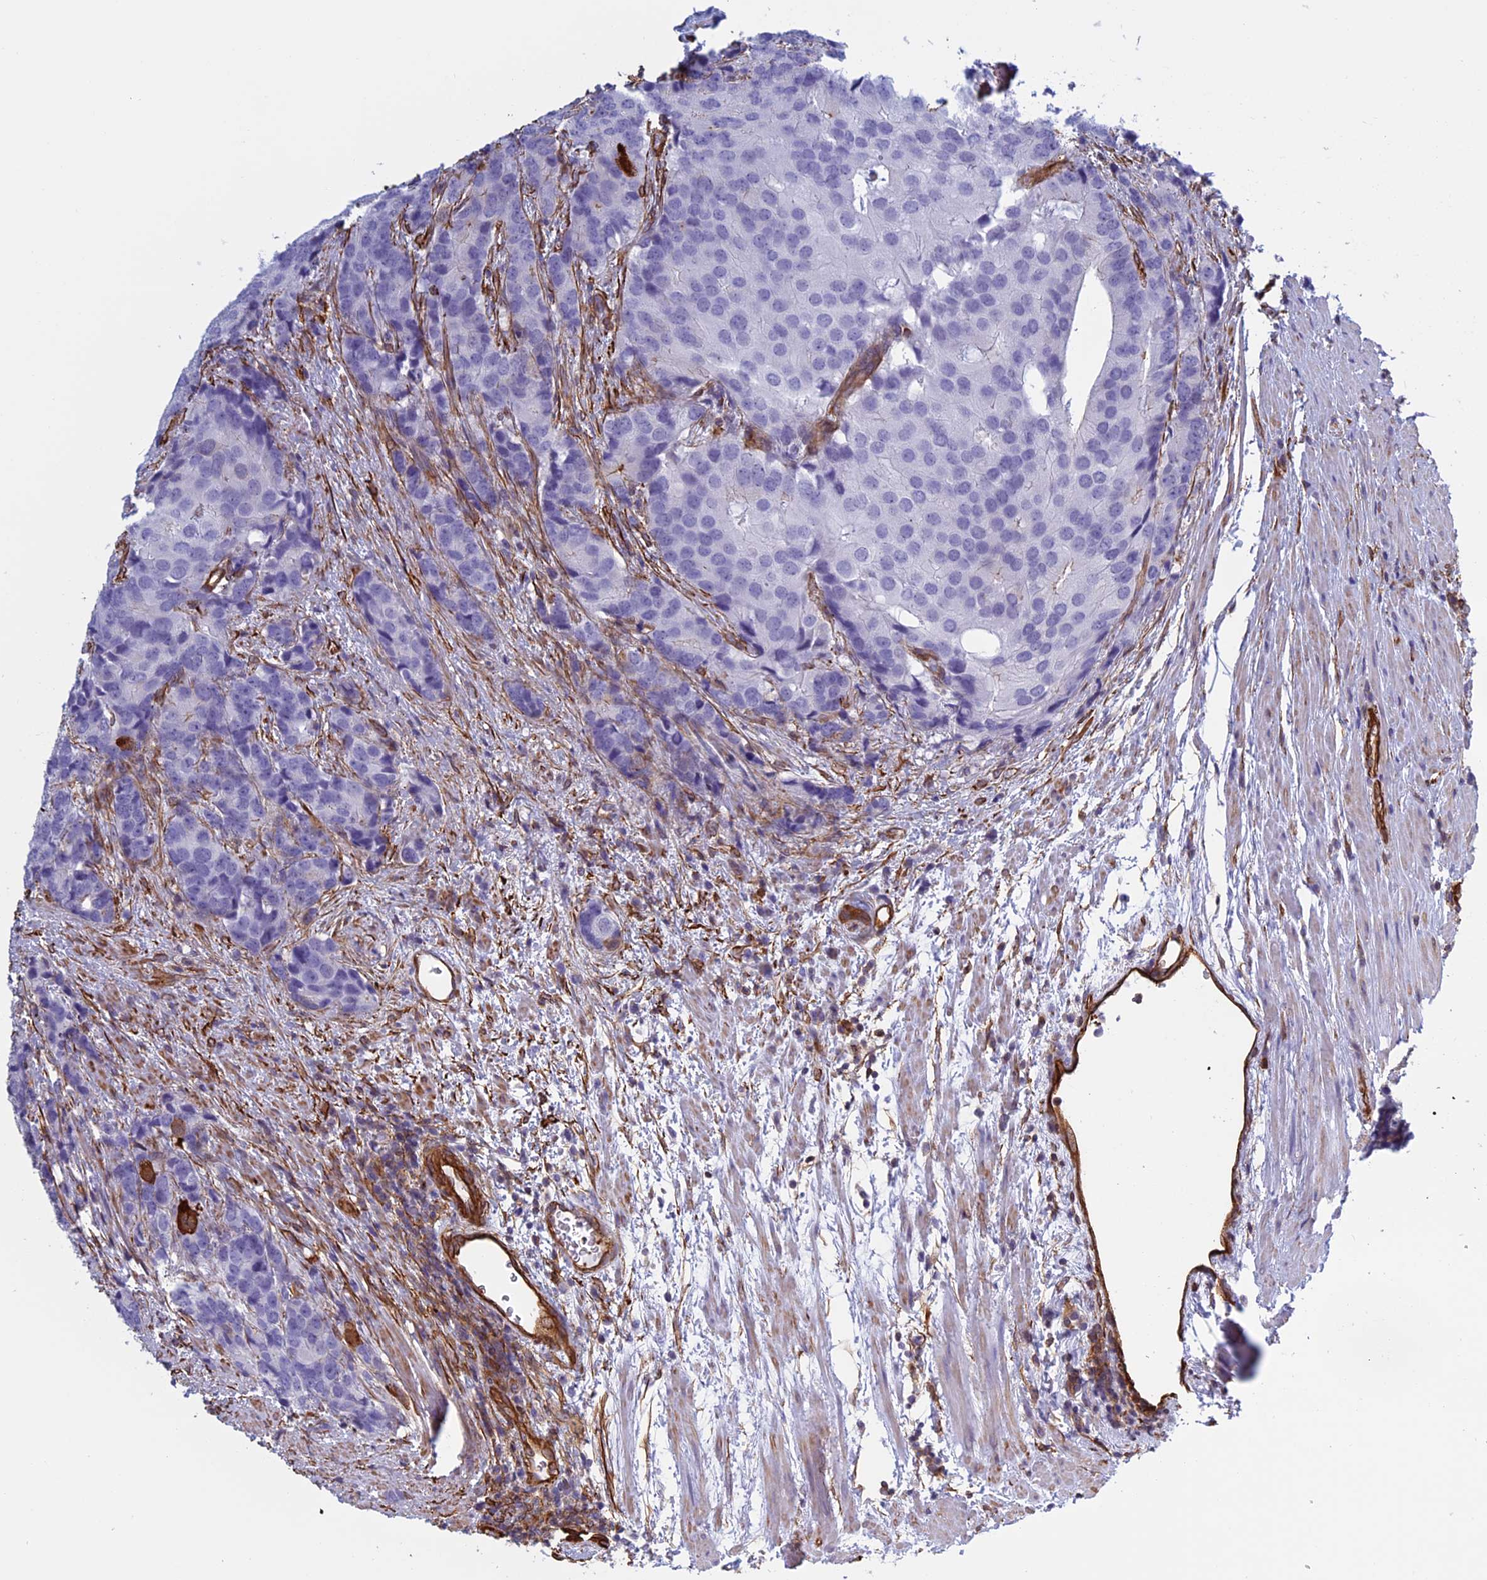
{"staining": {"intensity": "negative", "quantity": "none", "location": "none"}, "tissue": "prostate cancer", "cell_type": "Tumor cells", "image_type": "cancer", "snomed": [{"axis": "morphology", "description": "Adenocarcinoma, High grade"}, {"axis": "topography", "description": "Prostate"}], "caption": "The micrograph demonstrates no staining of tumor cells in prostate cancer (adenocarcinoma (high-grade)).", "gene": "ANGPTL2", "patient": {"sex": "male", "age": 62}}